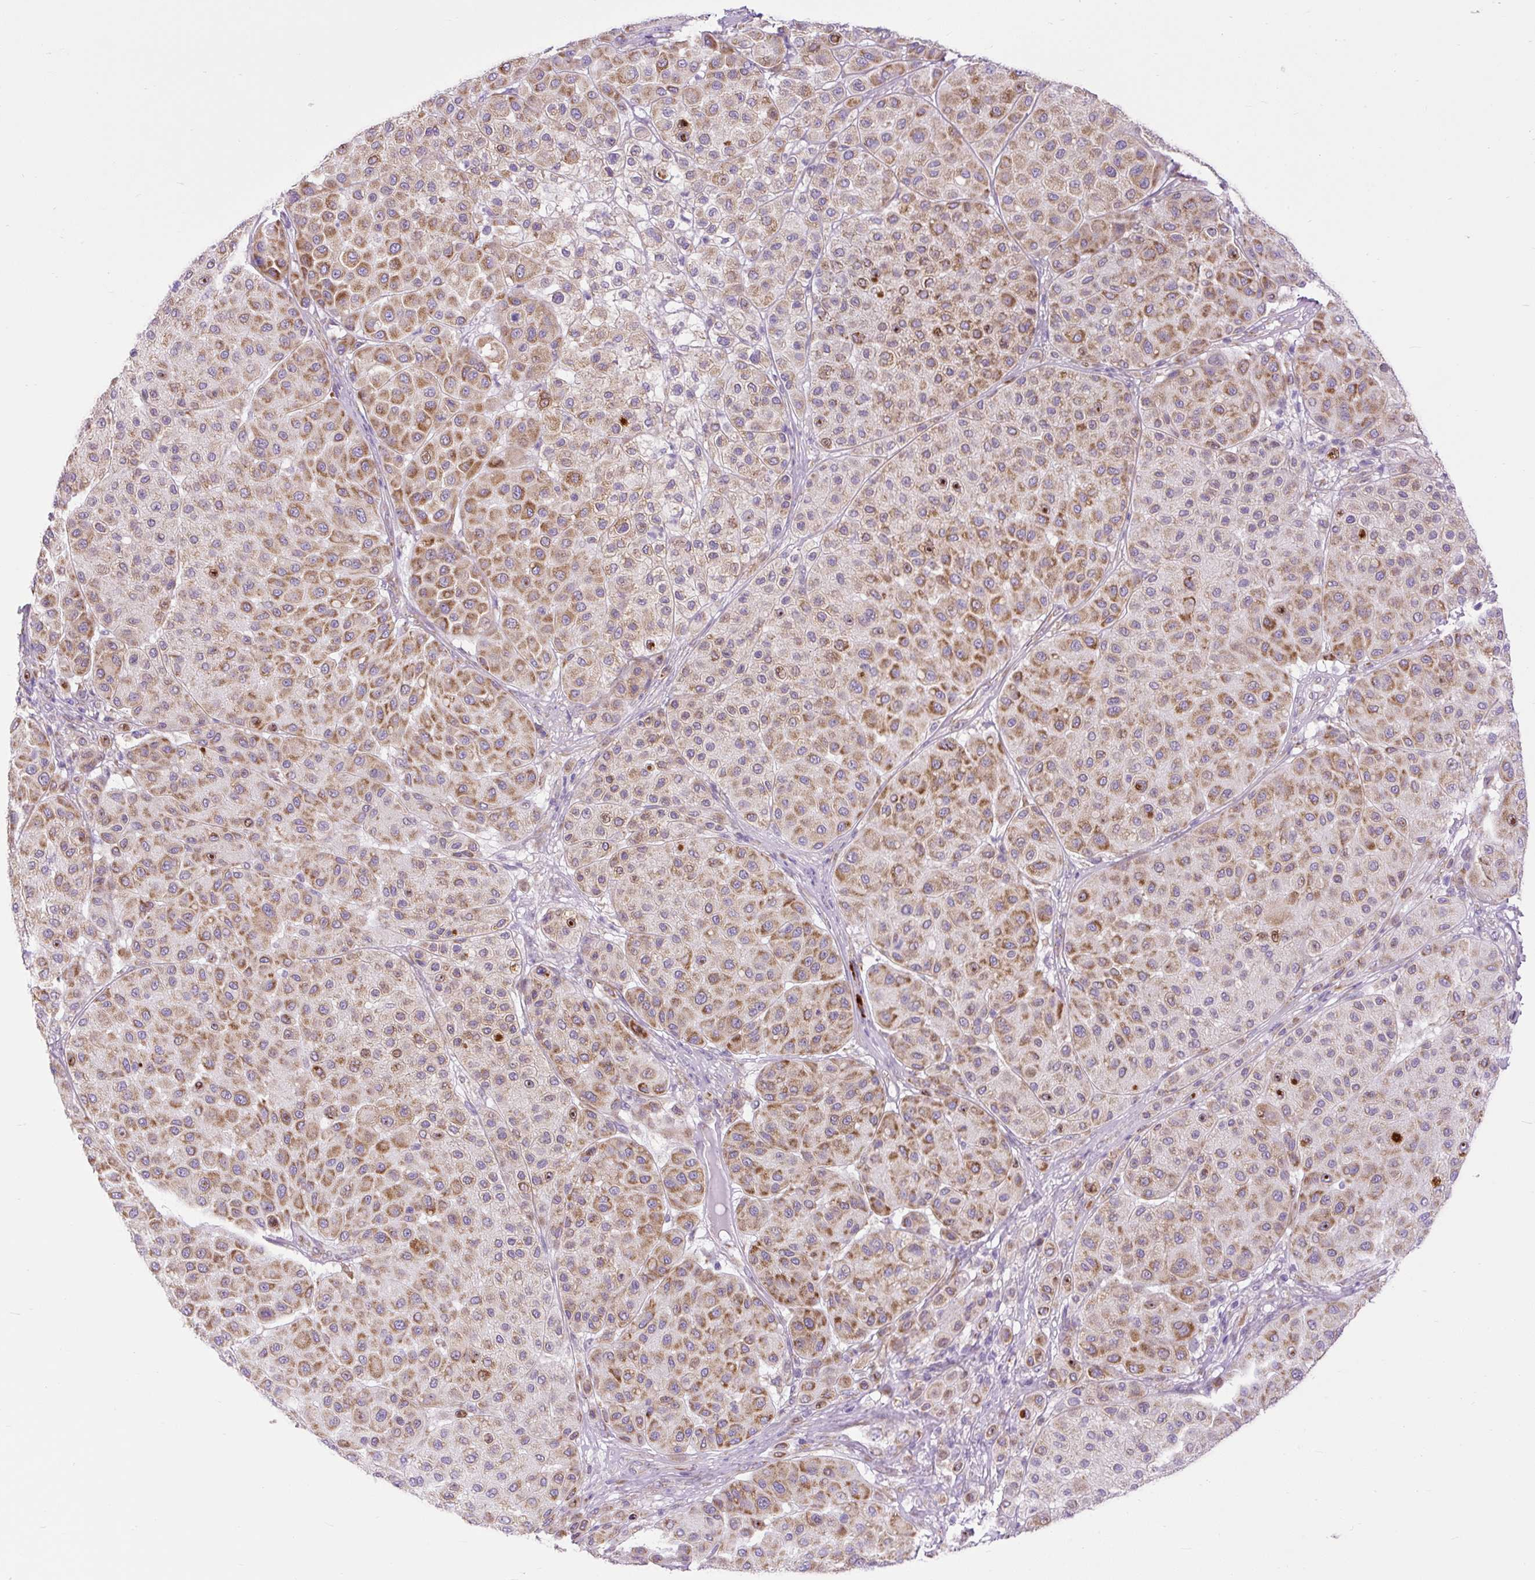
{"staining": {"intensity": "moderate", "quantity": ">75%", "location": "cytoplasmic/membranous"}, "tissue": "melanoma", "cell_type": "Tumor cells", "image_type": "cancer", "snomed": [{"axis": "morphology", "description": "Malignant melanoma, Metastatic site"}, {"axis": "topography", "description": "Smooth muscle"}], "caption": "Protein analysis of melanoma tissue reveals moderate cytoplasmic/membranous staining in approximately >75% of tumor cells.", "gene": "DDOST", "patient": {"sex": "male", "age": 41}}